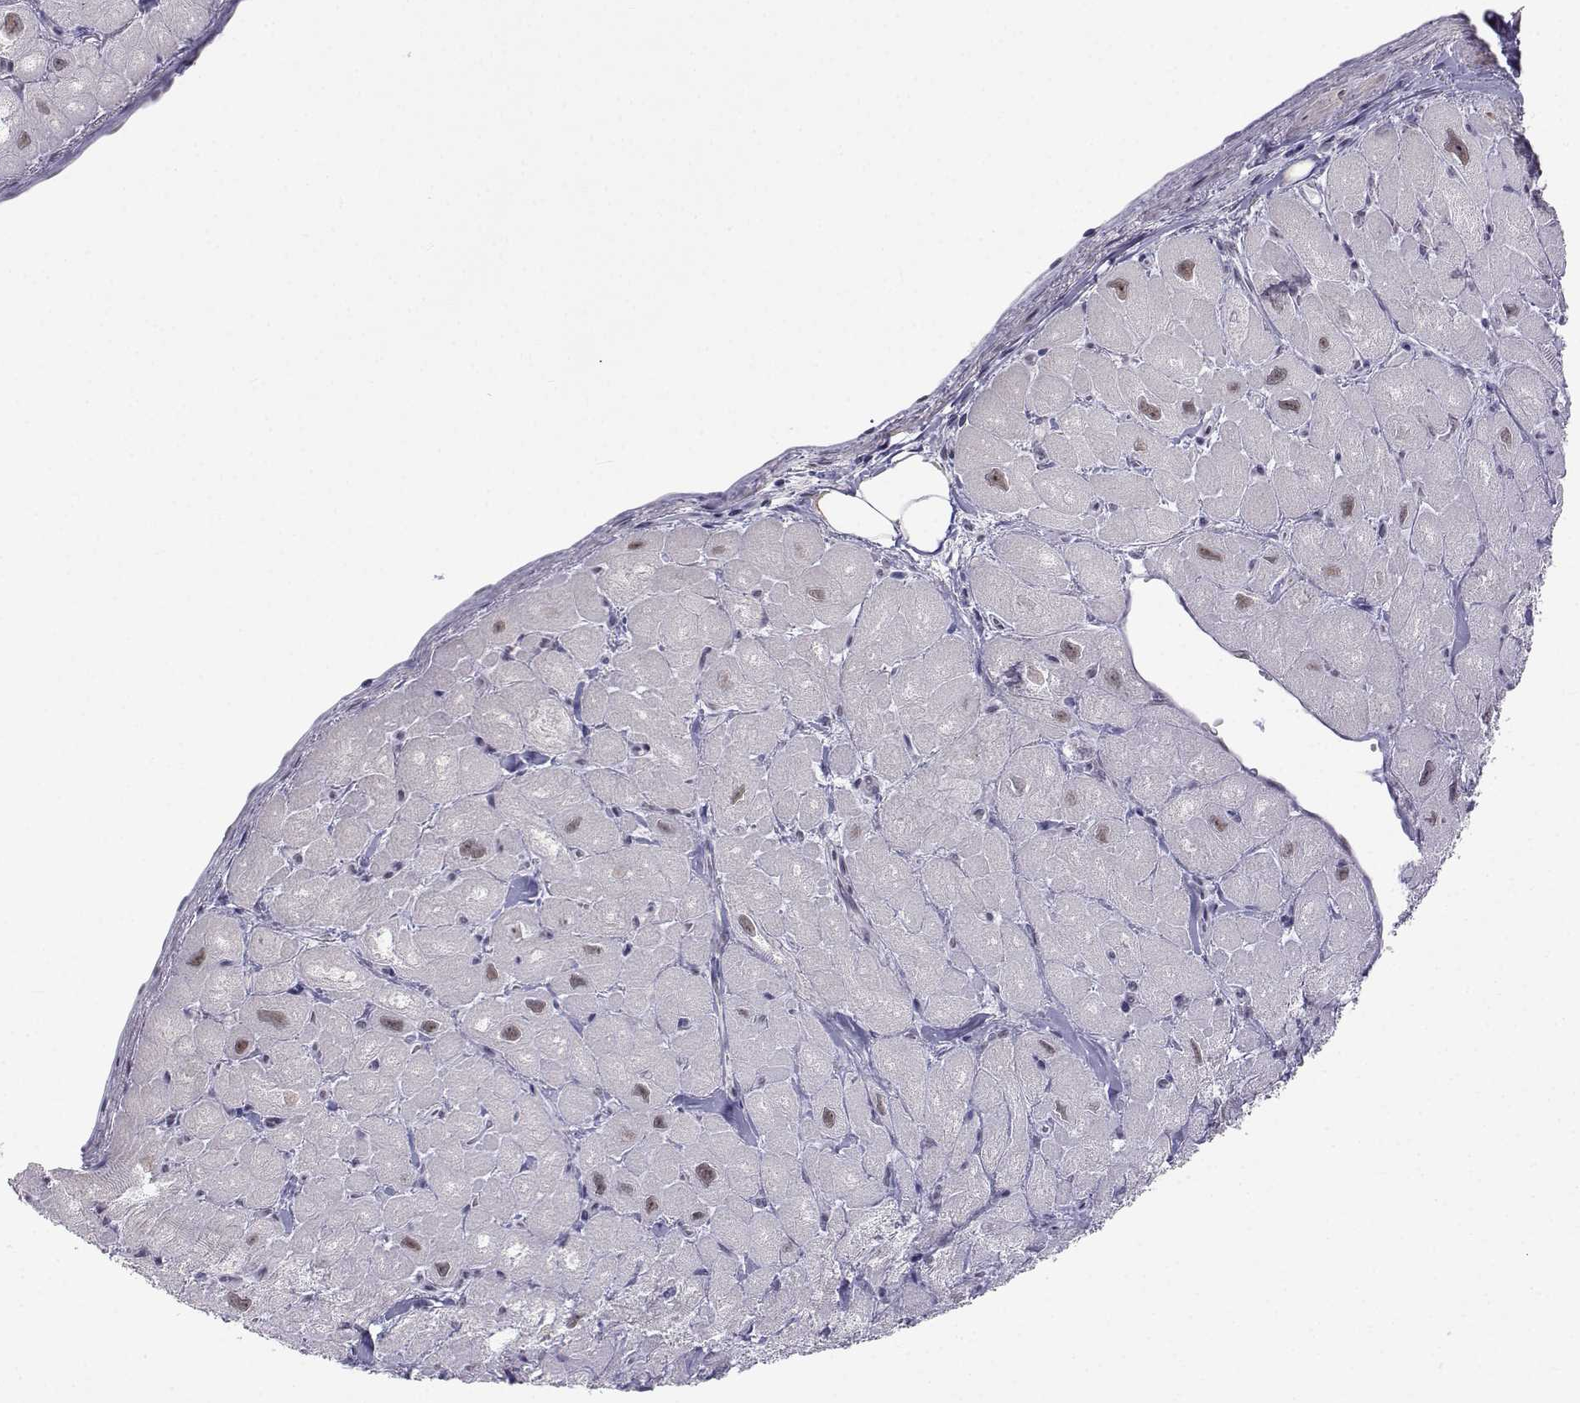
{"staining": {"intensity": "weak", "quantity": "<25%", "location": "nuclear"}, "tissue": "heart muscle", "cell_type": "Cardiomyocytes", "image_type": "normal", "snomed": [{"axis": "morphology", "description": "Normal tissue, NOS"}, {"axis": "topography", "description": "Heart"}], "caption": "A high-resolution micrograph shows immunohistochemistry (IHC) staining of normal heart muscle, which shows no significant positivity in cardiomyocytes. (Stains: DAB (3,3'-diaminobenzidine) immunohistochemistry with hematoxylin counter stain, Microscopy: brightfield microscopy at high magnification).", "gene": "MED26", "patient": {"sex": "male", "age": 60}}